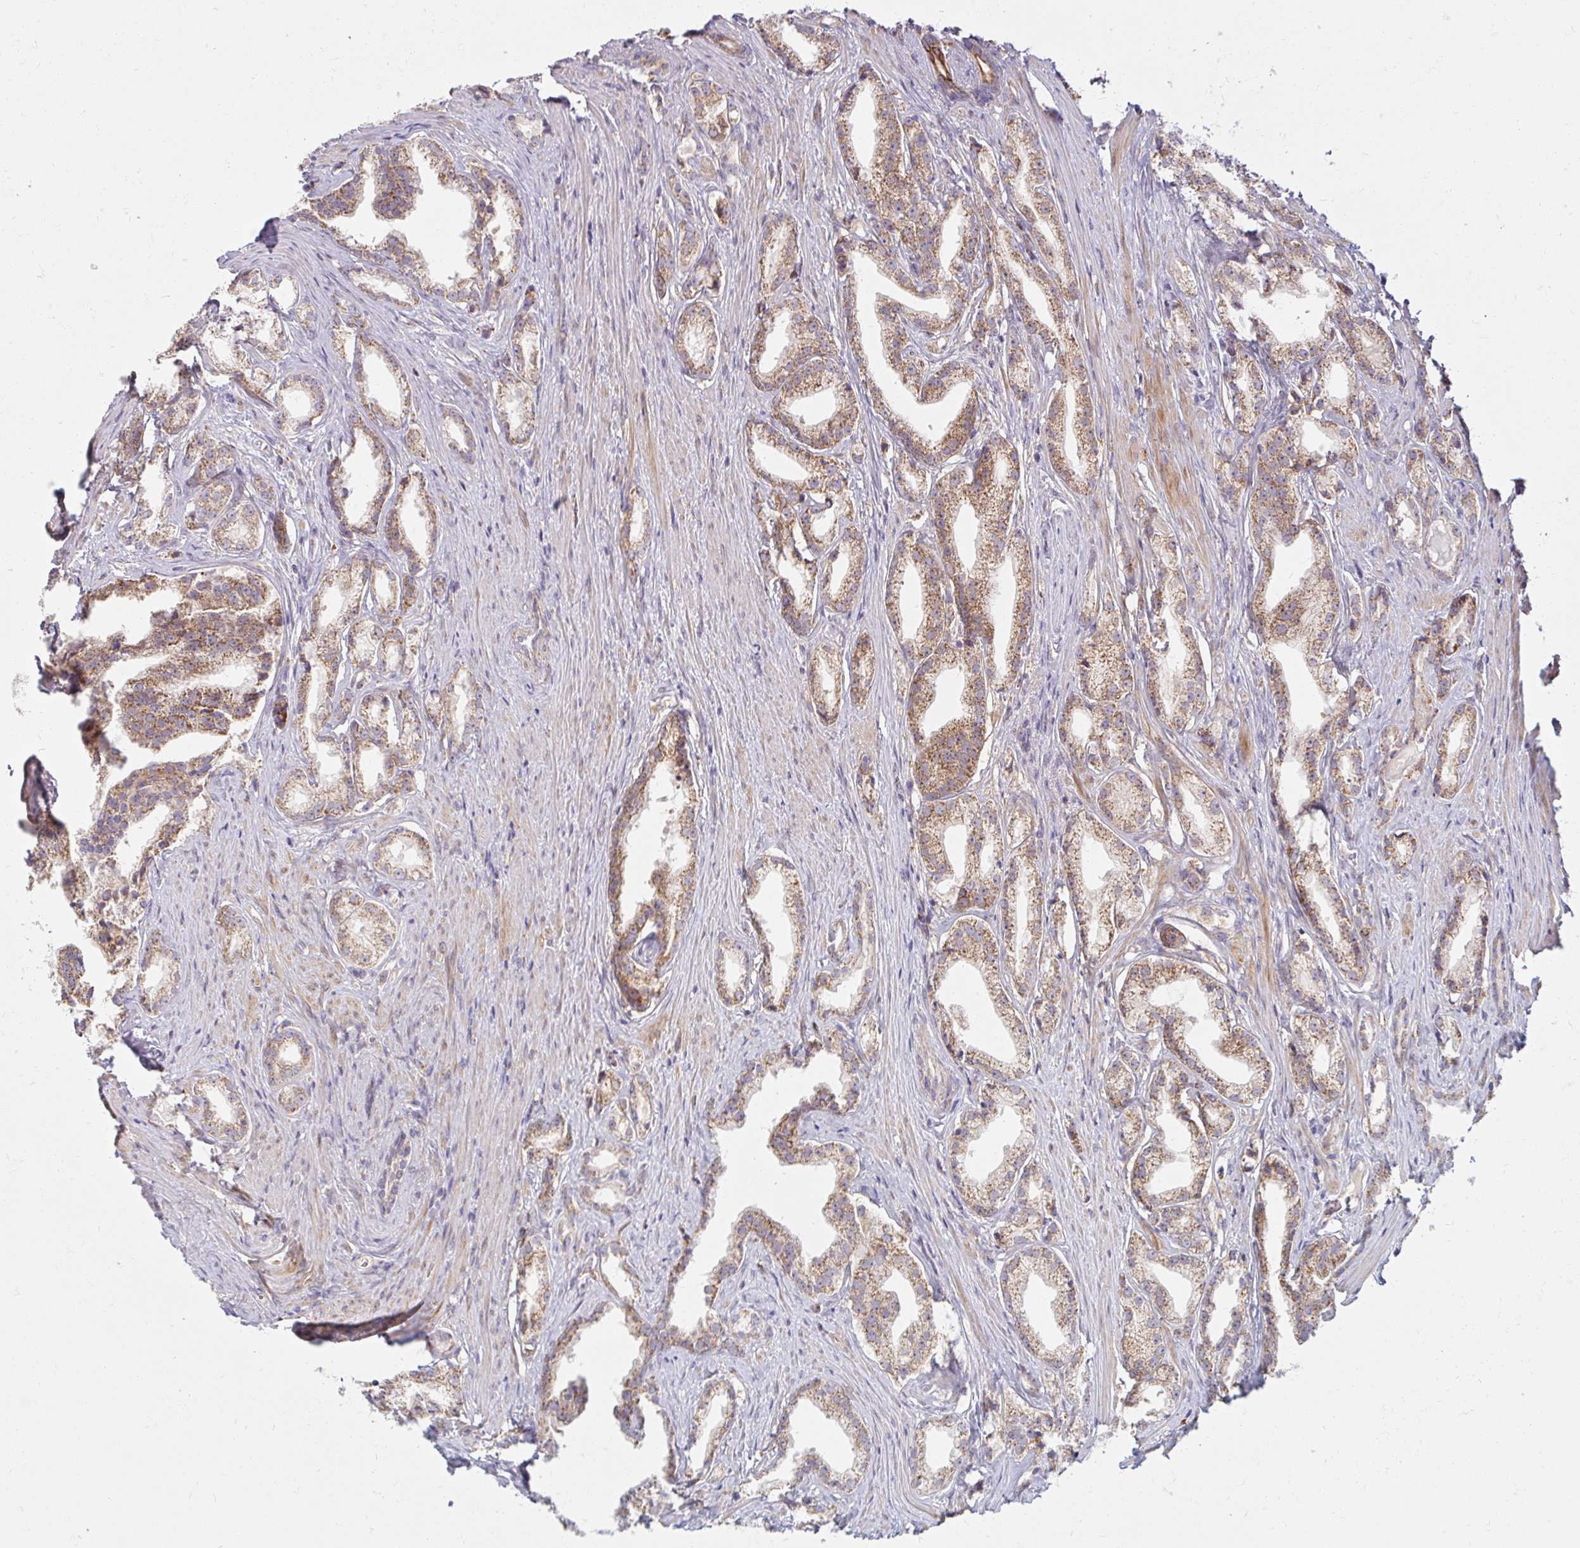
{"staining": {"intensity": "moderate", "quantity": ">75%", "location": "cytoplasmic/membranous"}, "tissue": "prostate cancer", "cell_type": "Tumor cells", "image_type": "cancer", "snomed": [{"axis": "morphology", "description": "Adenocarcinoma, Low grade"}, {"axis": "topography", "description": "Prostate"}], "caption": "The image exhibits a brown stain indicating the presence of a protein in the cytoplasmic/membranous of tumor cells in prostate cancer.", "gene": "SKP2", "patient": {"sex": "male", "age": 65}}